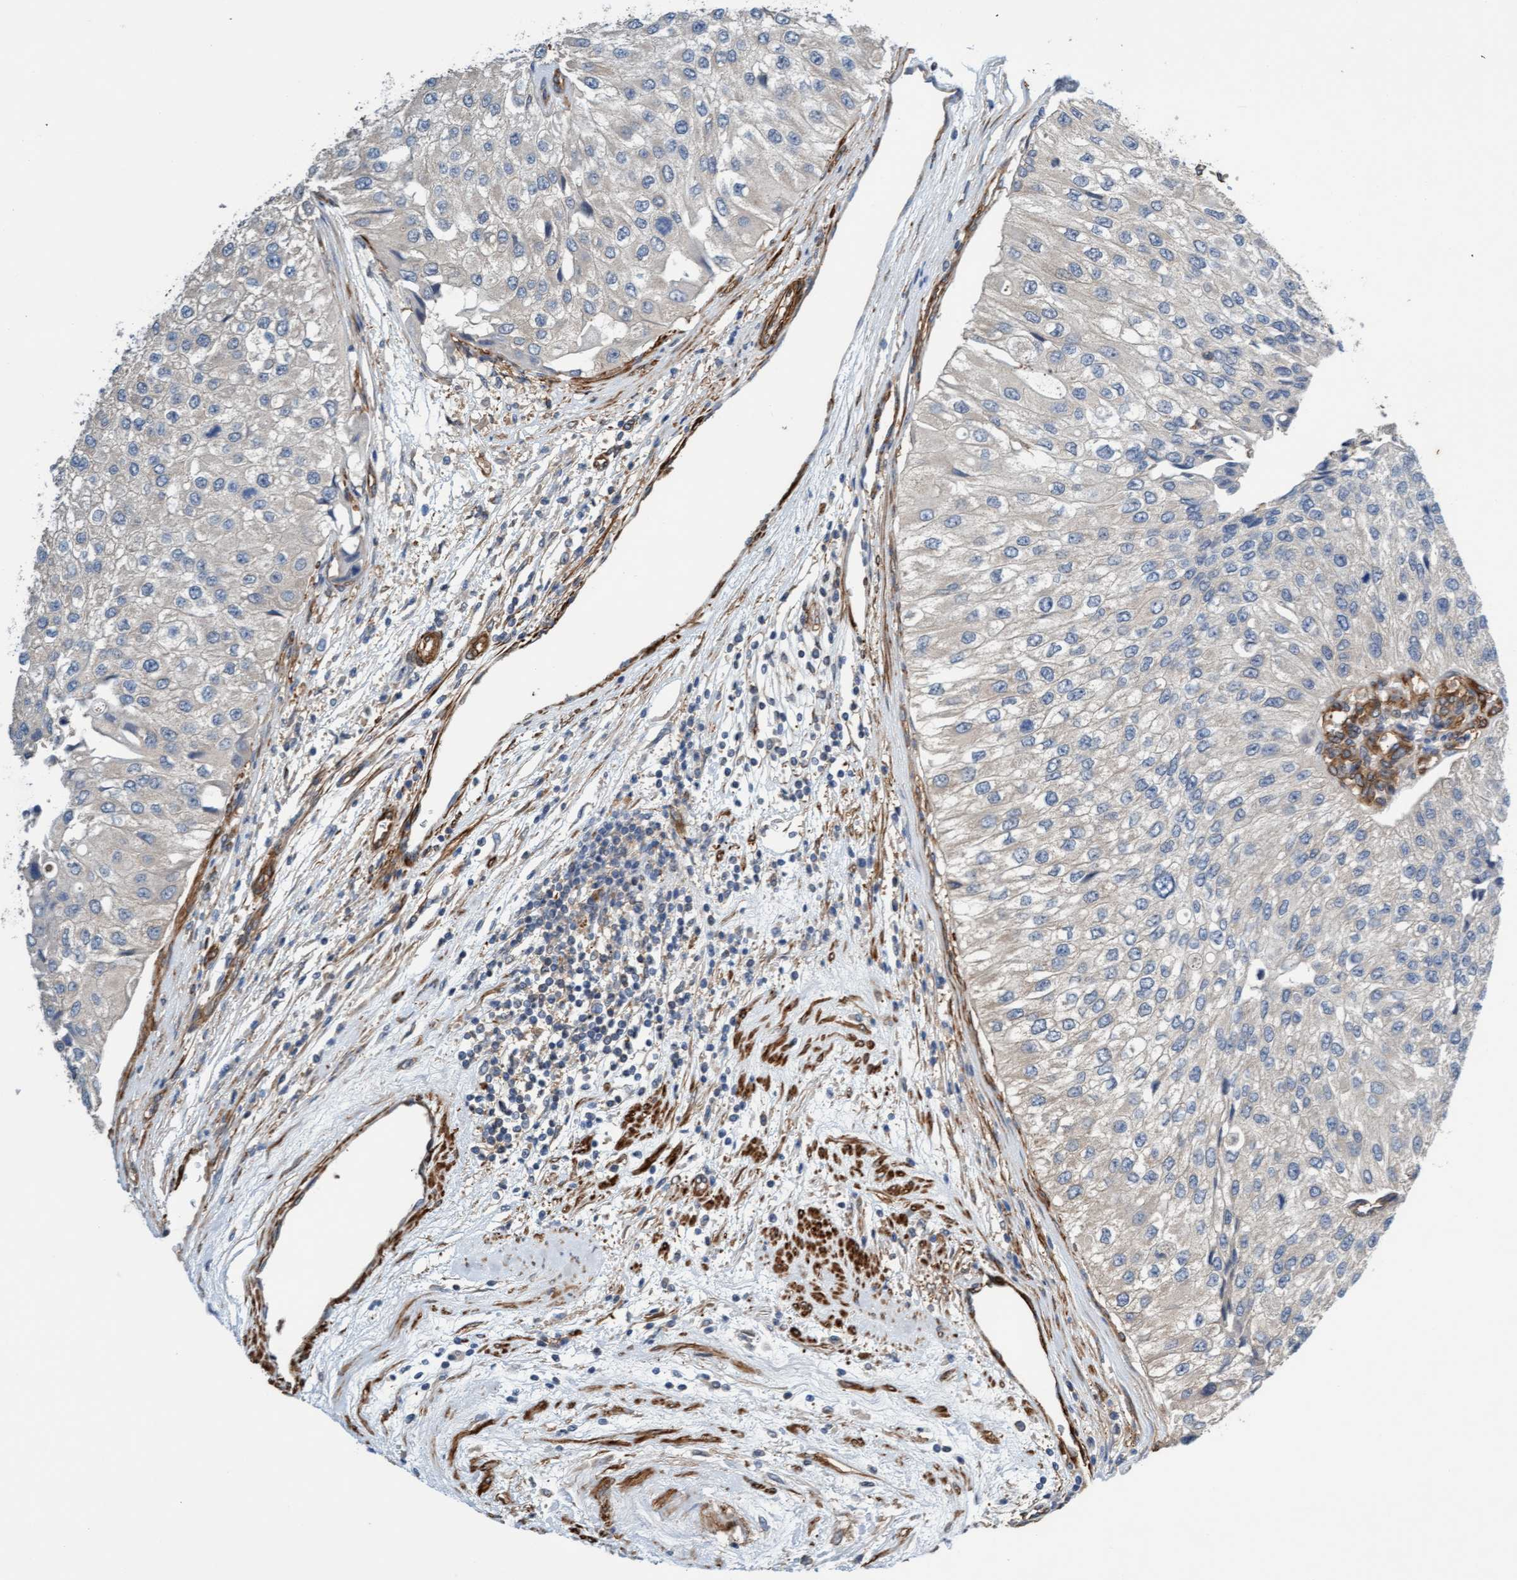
{"staining": {"intensity": "negative", "quantity": "none", "location": "none"}, "tissue": "urothelial cancer", "cell_type": "Tumor cells", "image_type": "cancer", "snomed": [{"axis": "morphology", "description": "Urothelial carcinoma, High grade"}, {"axis": "topography", "description": "Kidney"}, {"axis": "topography", "description": "Urinary bladder"}], "caption": "Tumor cells are negative for protein expression in human high-grade urothelial carcinoma.", "gene": "FMNL3", "patient": {"sex": "male", "age": 77}}